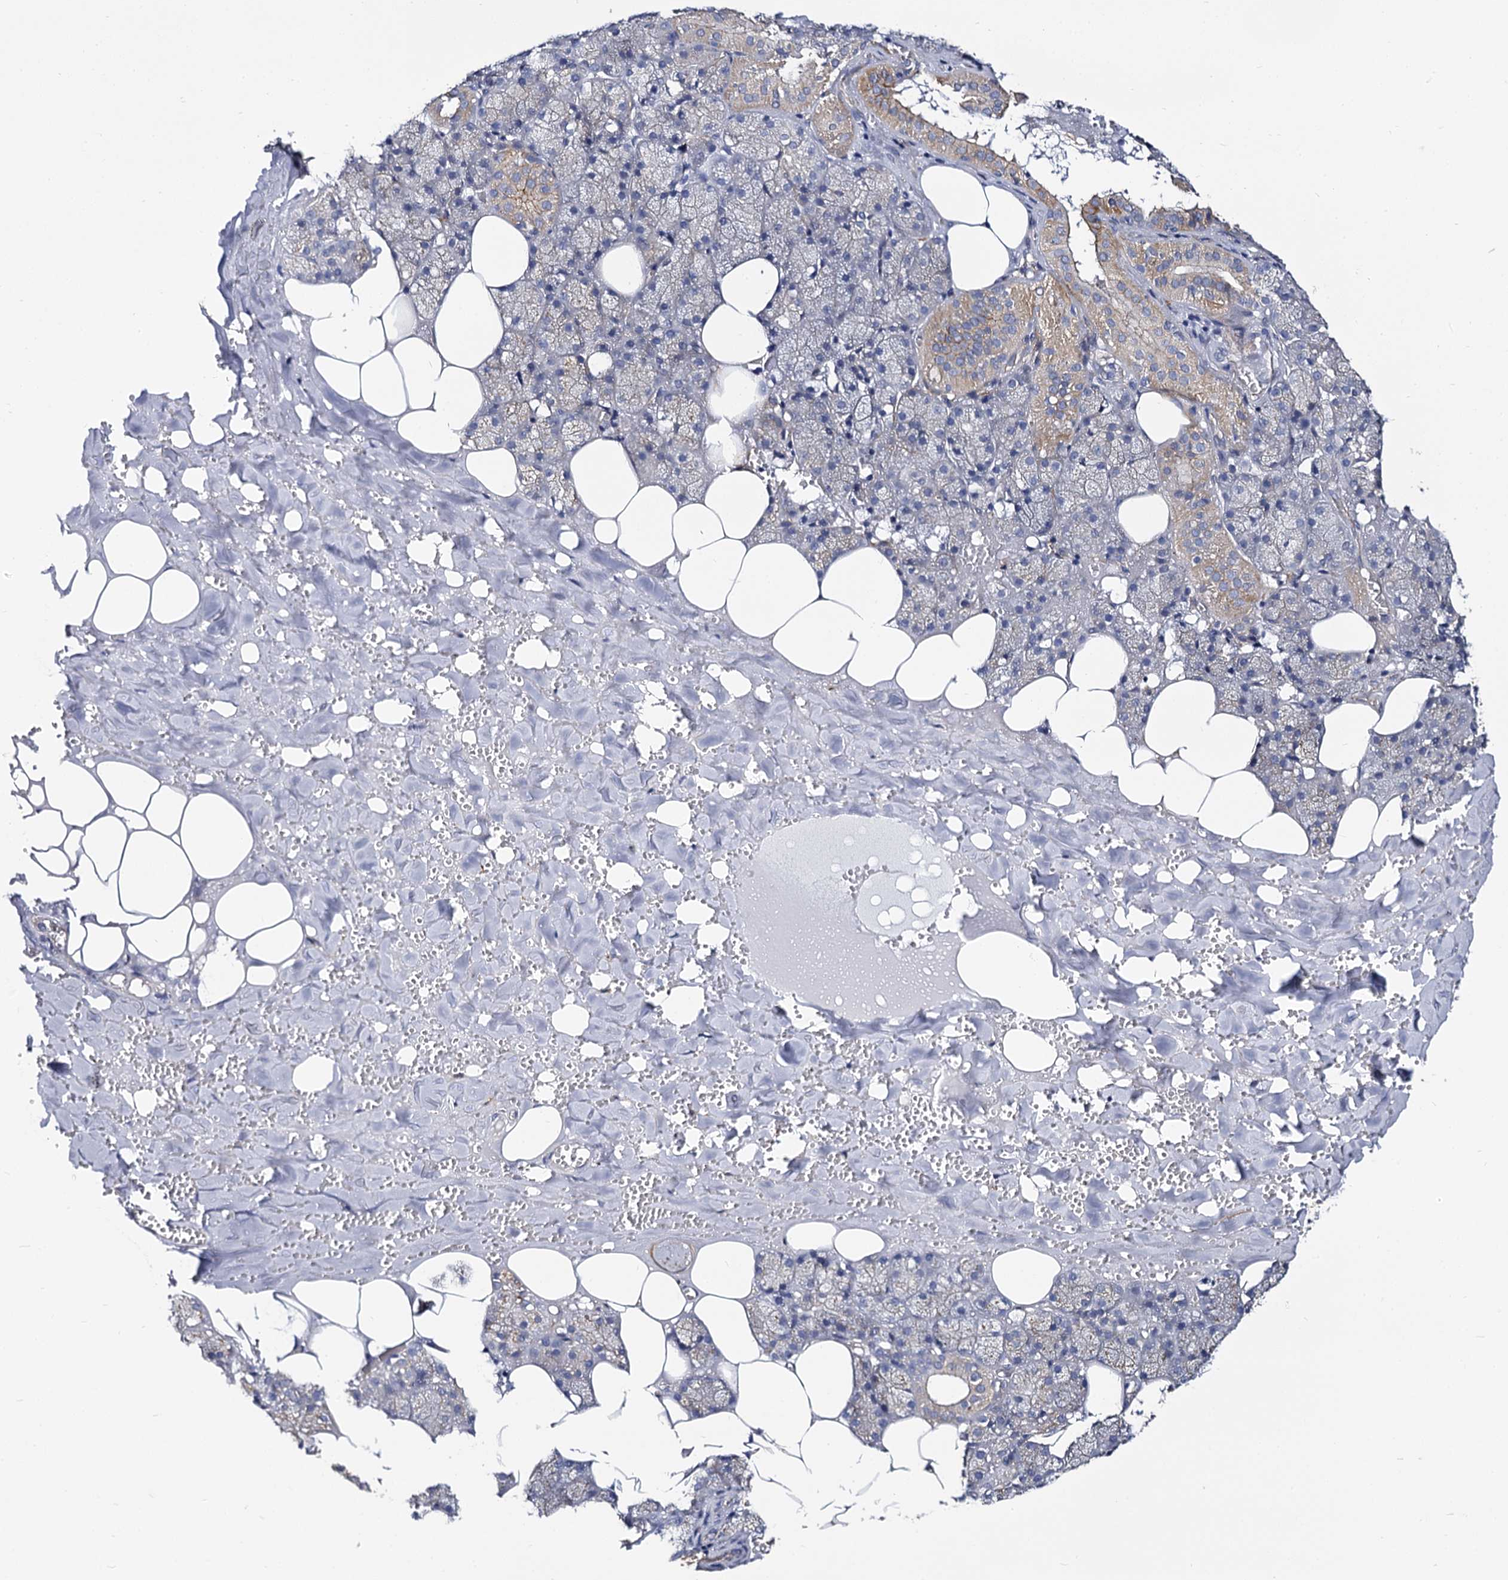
{"staining": {"intensity": "moderate", "quantity": "<25%", "location": "cytoplasmic/membranous"}, "tissue": "salivary gland", "cell_type": "Glandular cells", "image_type": "normal", "snomed": [{"axis": "morphology", "description": "Normal tissue, NOS"}, {"axis": "topography", "description": "Salivary gland"}], "caption": "Benign salivary gland was stained to show a protein in brown. There is low levels of moderate cytoplasmic/membranous expression in about <25% of glandular cells. (Stains: DAB in brown, nuclei in blue, Microscopy: brightfield microscopy at high magnification).", "gene": "CBFB", "patient": {"sex": "male", "age": 62}}